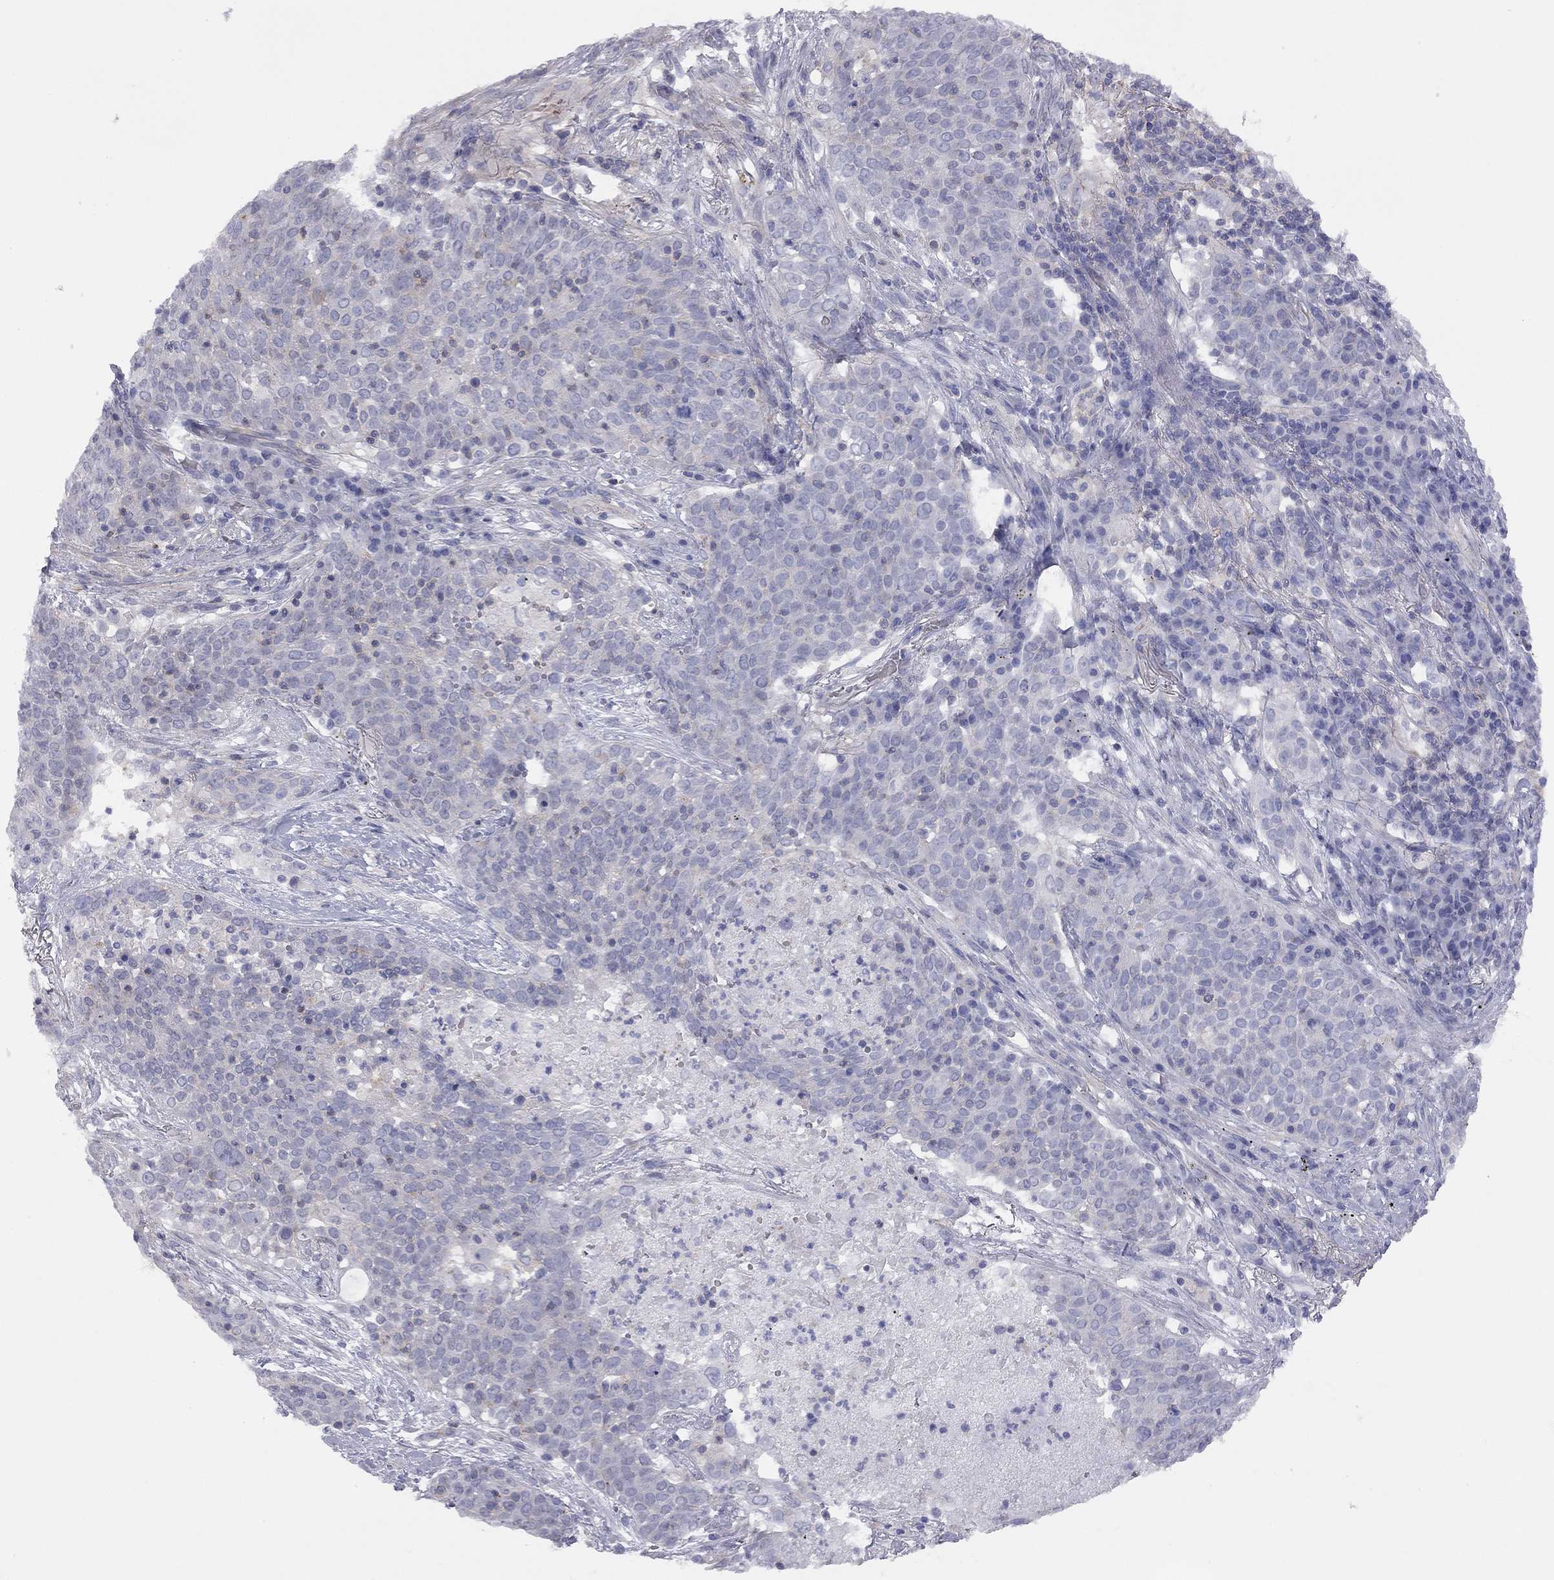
{"staining": {"intensity": "negative", "quantity": "none", "location": "none"}, "tissue": "lung cancer", "cell_type": "Tumor cells", "image_type": "cancer", "snomed": [{"axis": "morphology", "description": "Squamous cell carcinoma, NOS"}, {"axis": "topography", "description": "Lung"}], "caption": "This is an immunohistochemistry photomicrograph of human lung squamous cell carcinoma. There is no staining in tumor cells.", "gene": "ADCYAP1", "patient": {"sex": "male", "age": 82}}